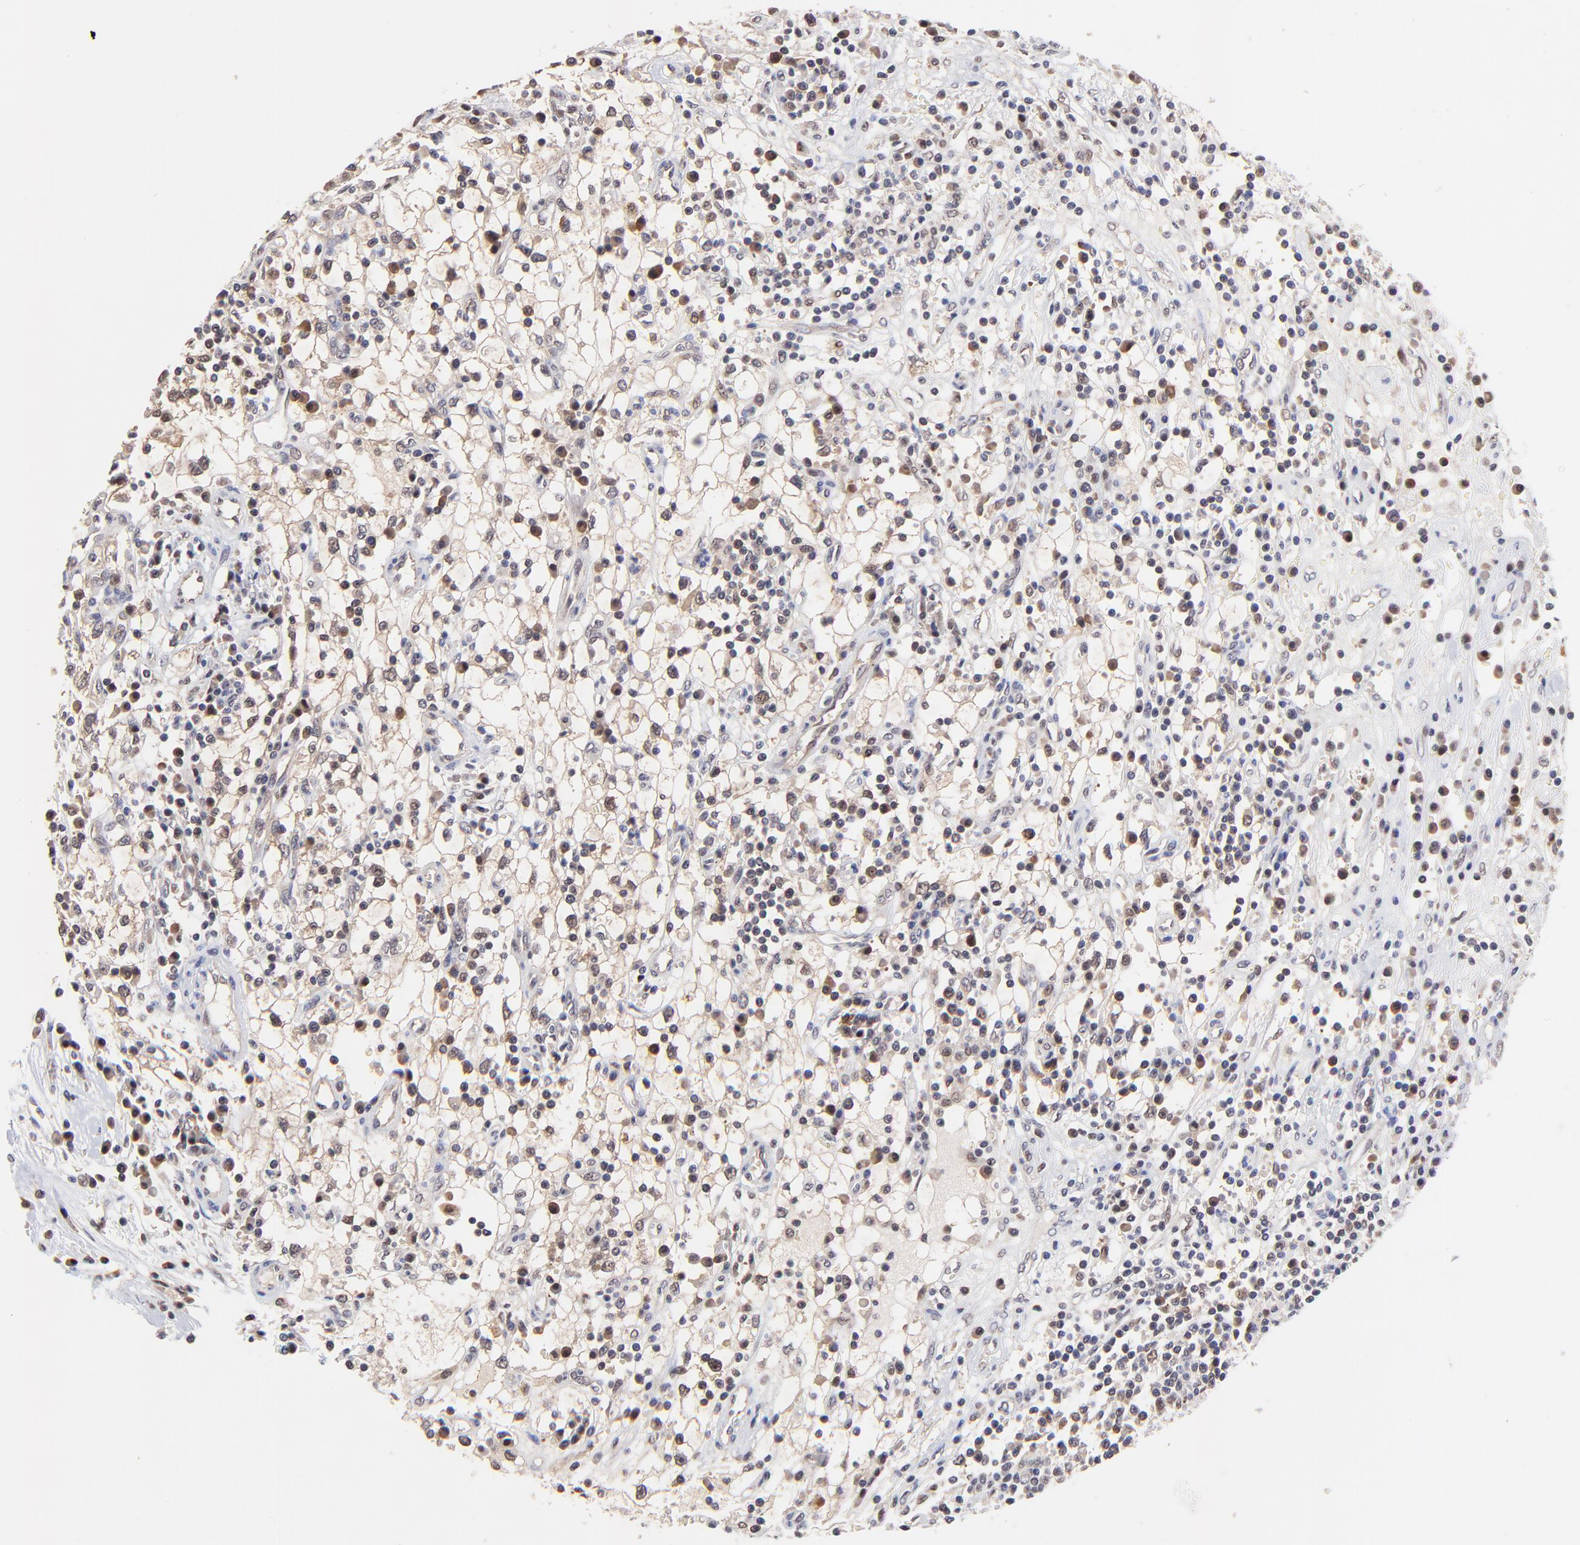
{"staining": {"intensity": "moderate", "quantity": ">75%", "location": "cytoplasmic/membranous,nuclear"}, "tissue": "renal cancer", "cell_type": "Tumor cells", "image_type": "cancer", "snomed": [{"axis": "morphology", "description": "Adenocarcinoma, NOS"}, {"axis": "topography", "description": "Kidney"}], "caption": "DAB (3,3'-diaminobenzidine) immunohistochemical staining of human renal adenocarcinoma exhibits moderate cytoplasmic/membranous and nuclear protein staining in approximately >75% of tumor cells.", "gene": "PSMA6", "patient": {"sex": "male", "age": 82}}